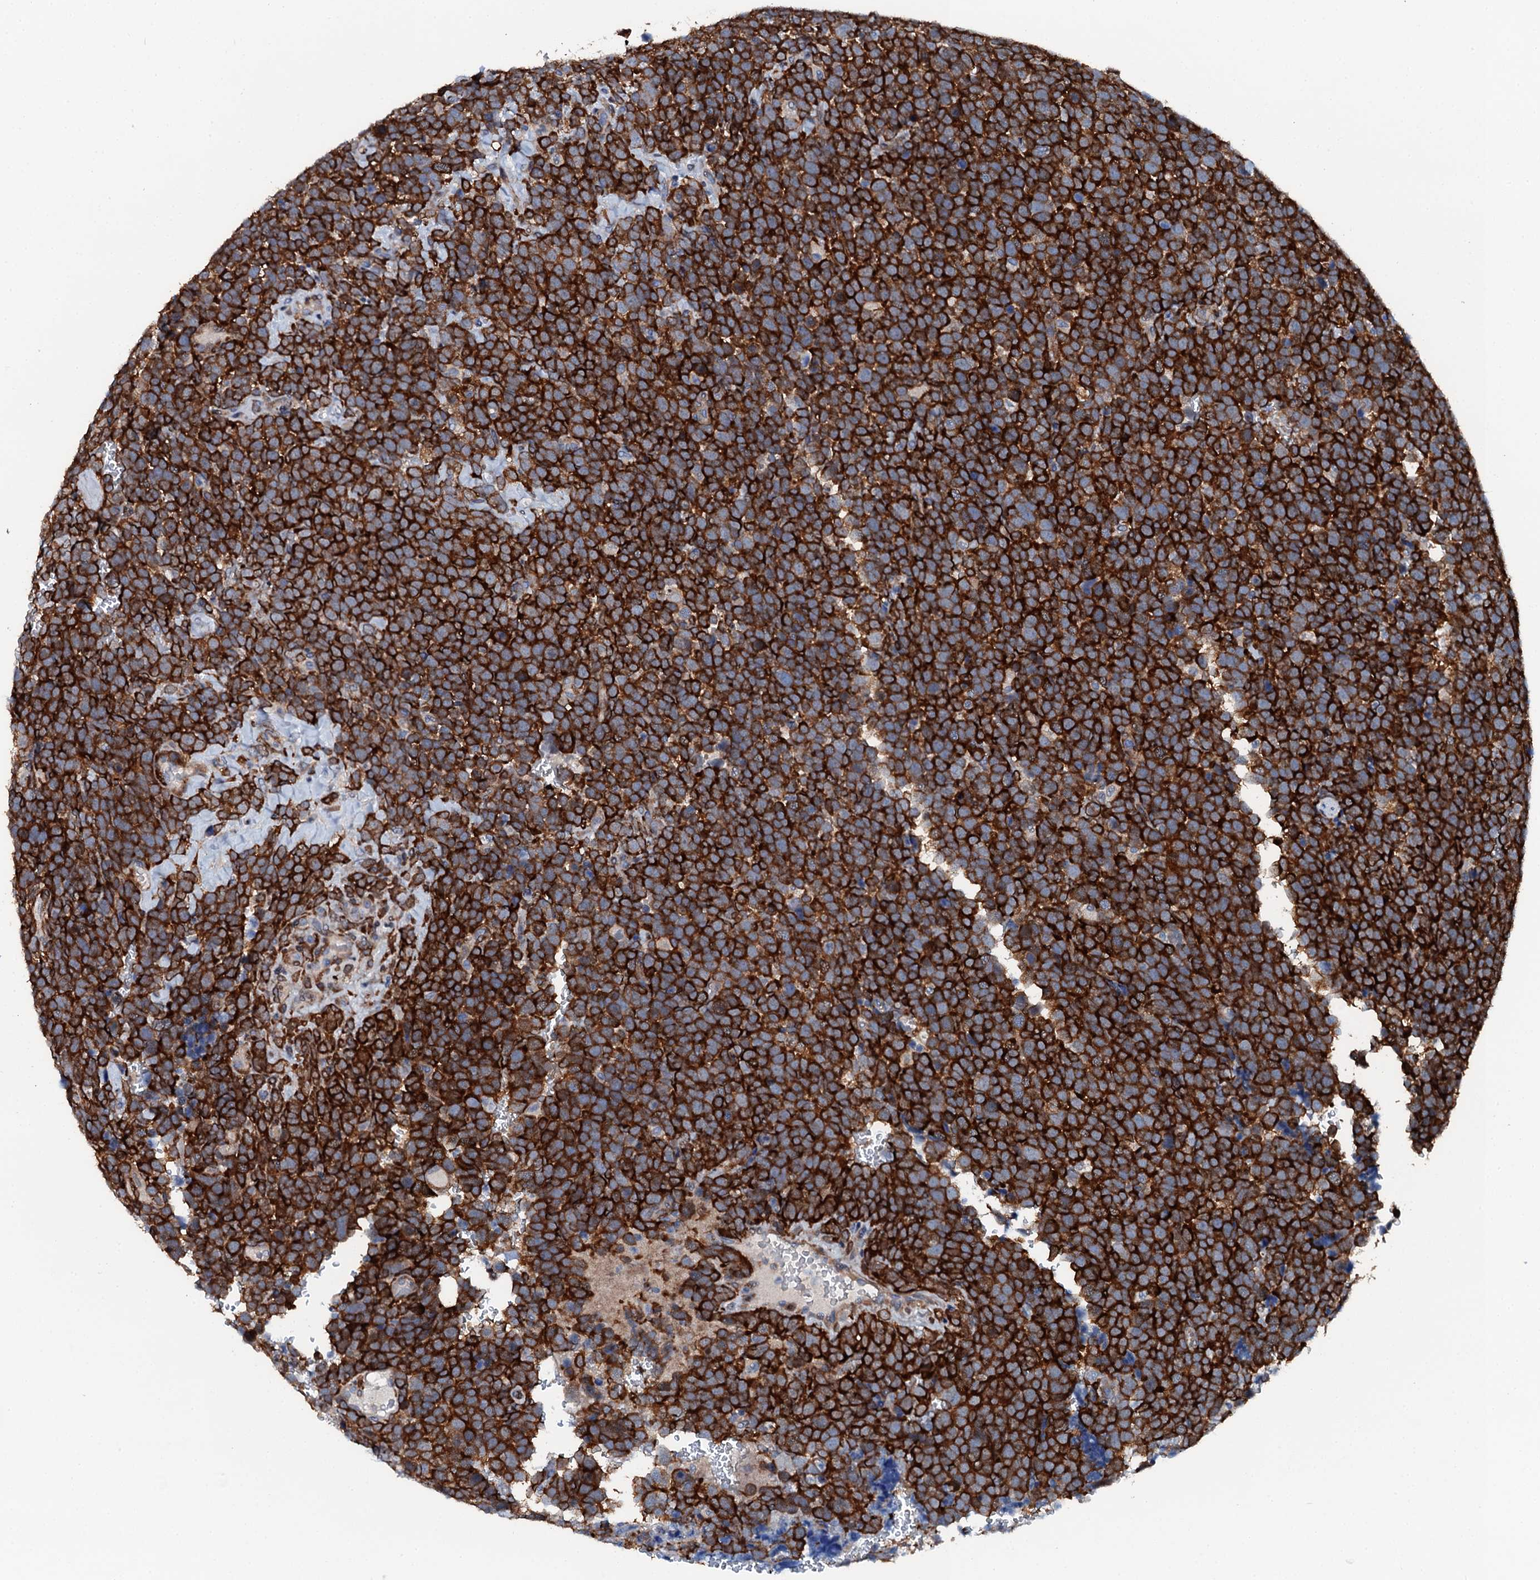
{"staining": {"intensity": "strong", "quantity": ">75%", "location": "cytoplasmic/membranous"}, "tissue": "urothelial cancer", "cell_type": "Tumor cells", "image_type": "cancer", "snomed": [{"axis": "morphology", "description": "Urothelial carcinoma, High grade"}, {"axis": "topography", "description": "Urinary bladder"}], "caption": "Strong cytoplasmic/membranous protein staining is present in about >75% of tumor cells in urothelial cancer.", "gene": "GFOD2", "patient": {"sex": "female", "age": 82}}